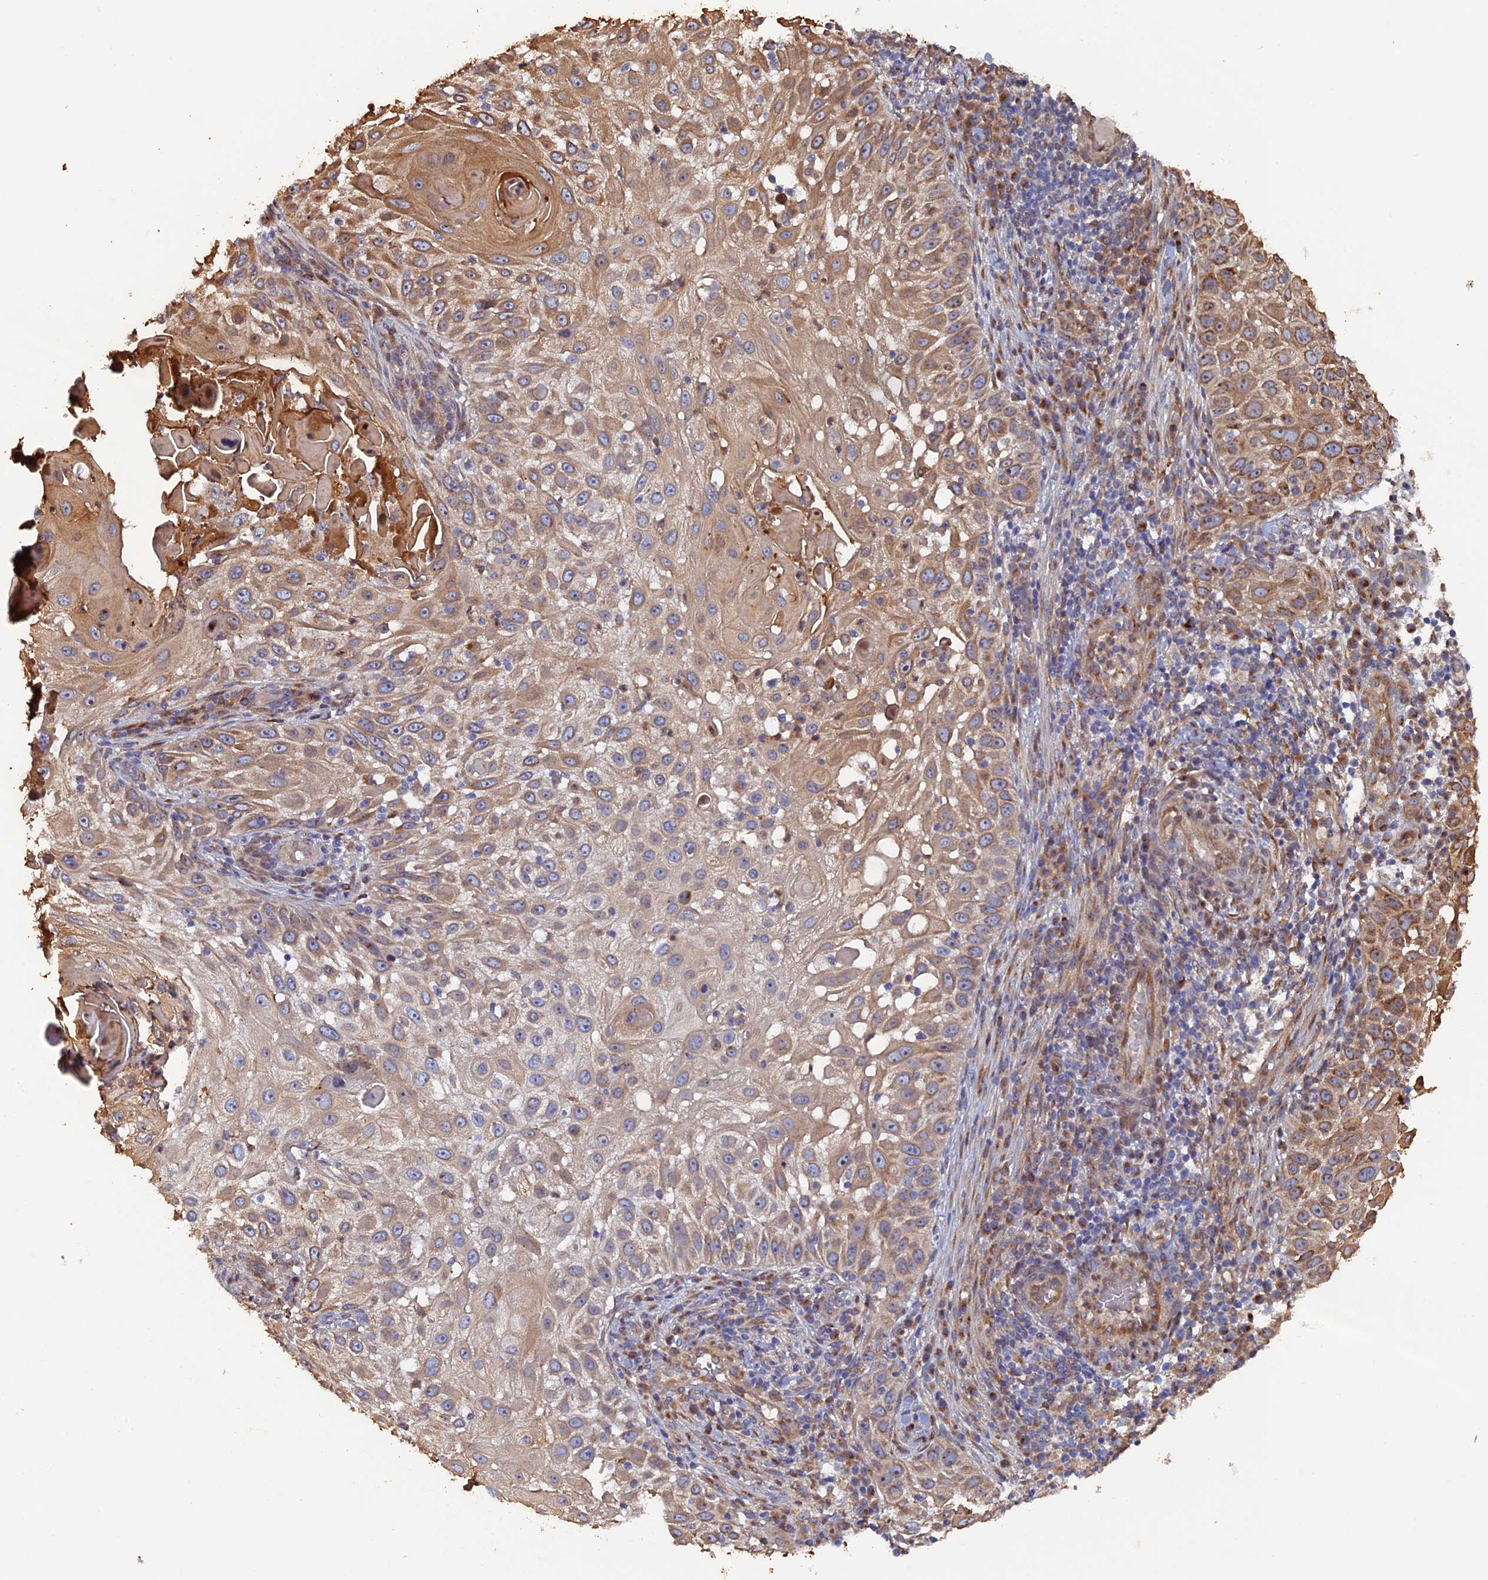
{"staining": {"intensity": "moderate", "quantity": ">75%", "location": "cytoplasmic/membranous"}, "tissue": "skin cancer", "cell_type": "Tumor cells", "image_type": "cancer", "snomed": [{"axis": "morphology", "description": "Squamous cell carcinoma, NOS"}, {"axis": "topography", "description": "Skin"}], "caption": "Protein staining reveals moderate cytoplasmic/membranous expression in approximately >75% of tumor cells in skin cancer (squamous cell carcinoma). (IHC, brightfield microscopy, high magnification).", "gene": "VPS37C", "patient": {"sex": "female", "age": 44}}